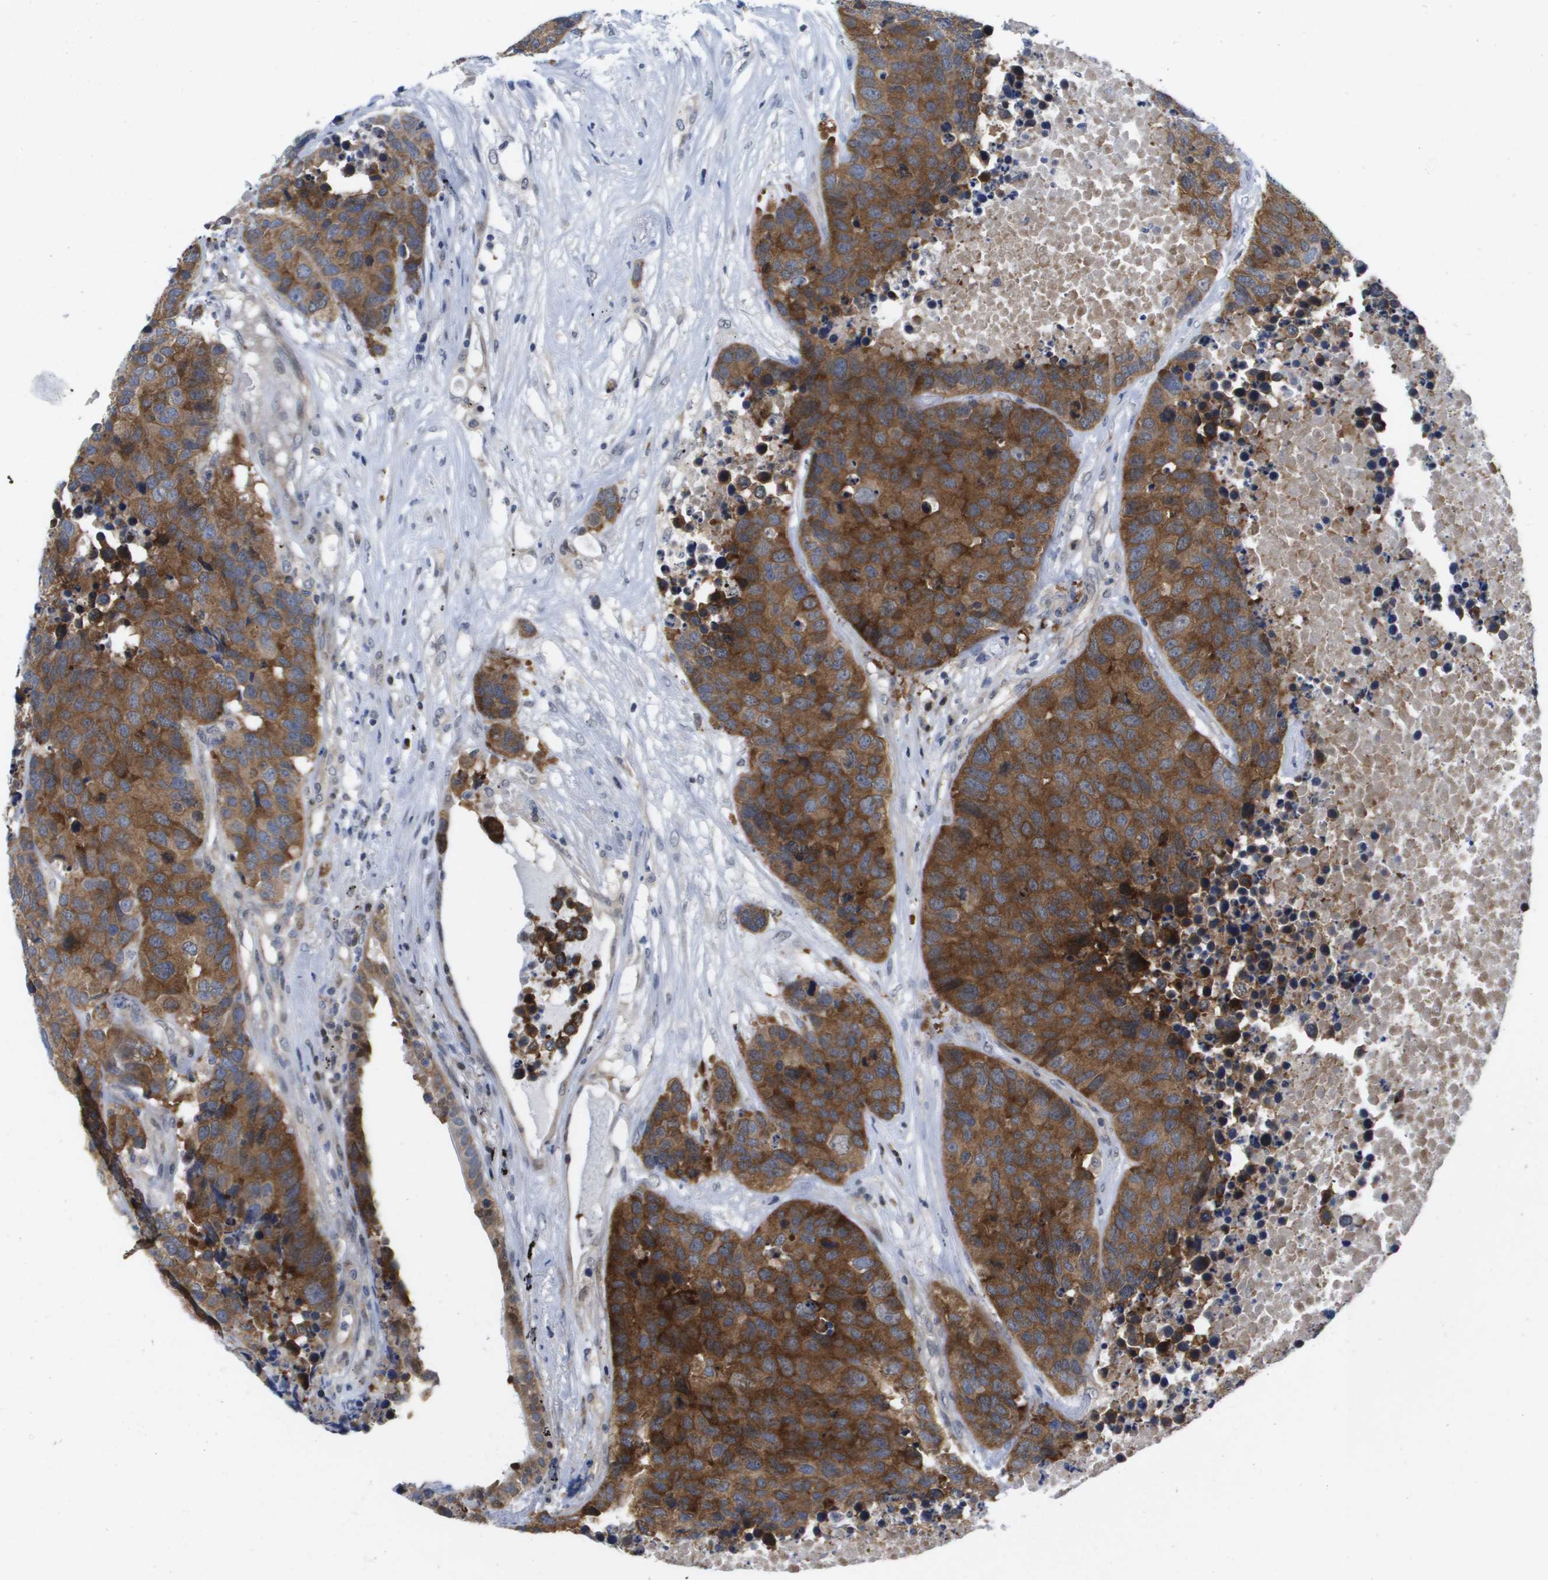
{"staining": {"intensity": "strong", "quantity": ">75%", "location": "cytoplasmic/membranous"}, "tissue": "carcinoid", "cell_type": "Tumor cells", "image_type": "cancer", "snomed": [{"axis": "morphology", "description": "Carcinoid, malignant, NOS"}, {"axis": "topography", "description": "Lung"}], "caption": "Strong cytoplasmic/membranous protein staining is appreciated in about >75% of tumor cells in carcinoid (malignant).", "gene": "FKBP4", "patient": {"sex": "male", "age": 60}}